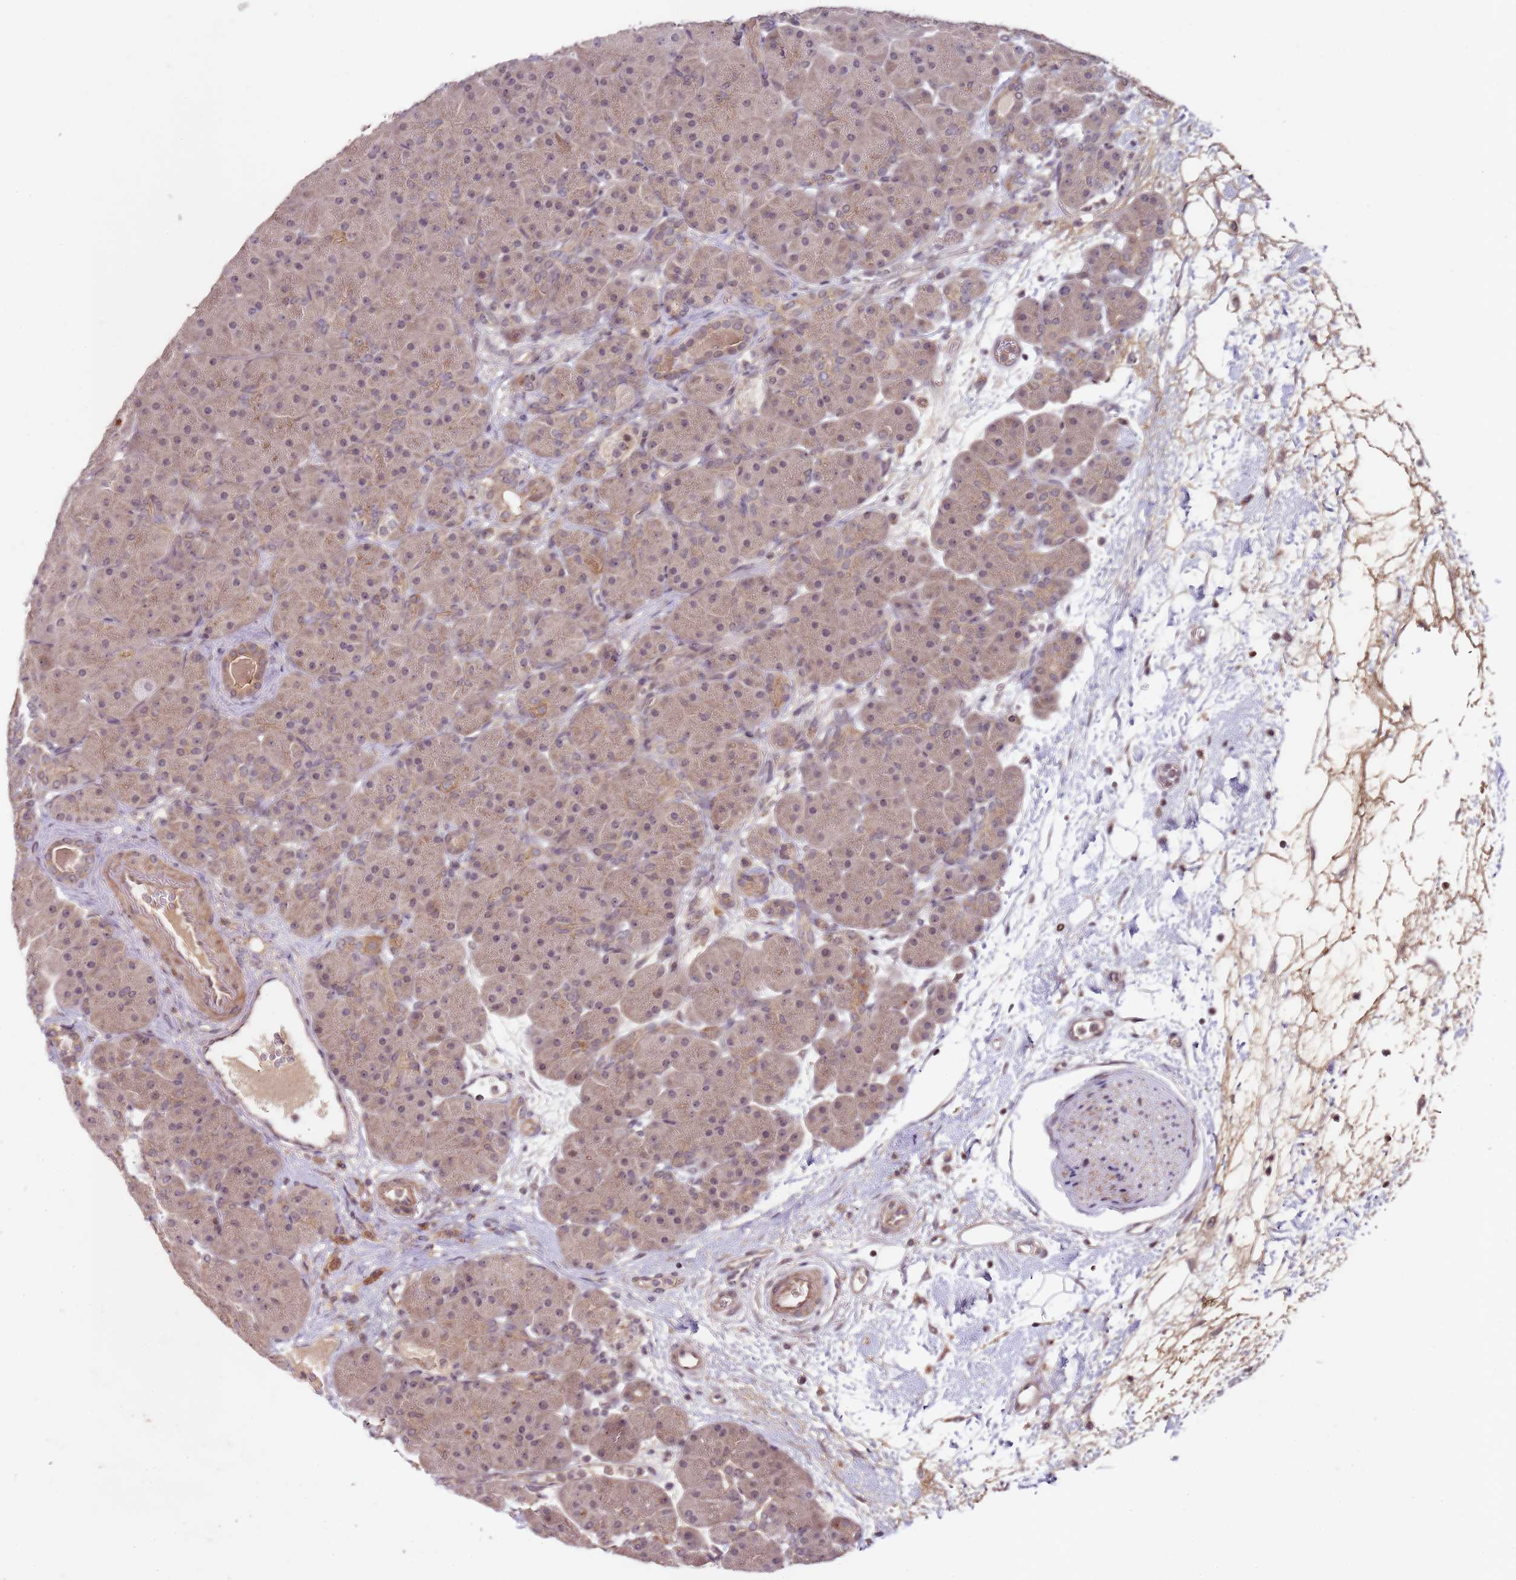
{"staining": {"intensity": "moderate", "quantity": ">75%", "location": "cytoplasmic/membranous,nuclear"}, "tissue": "pancreas", "cell_type": "Exocrine glandular cells", "image_type": "normal", "snomed": [{"axis": "morphology", "description": "Normal tissue, NOS"}, {"axis": "topography", "description": "Pancreas"}], "caption": "Moderate cytoplasmic/membranous,nuclear protein expression is seen in approximately >75% of exocrine glandular cells in pancreas.", "gene": "LIN37", "patient": {"sex": "male", "age": 66}}